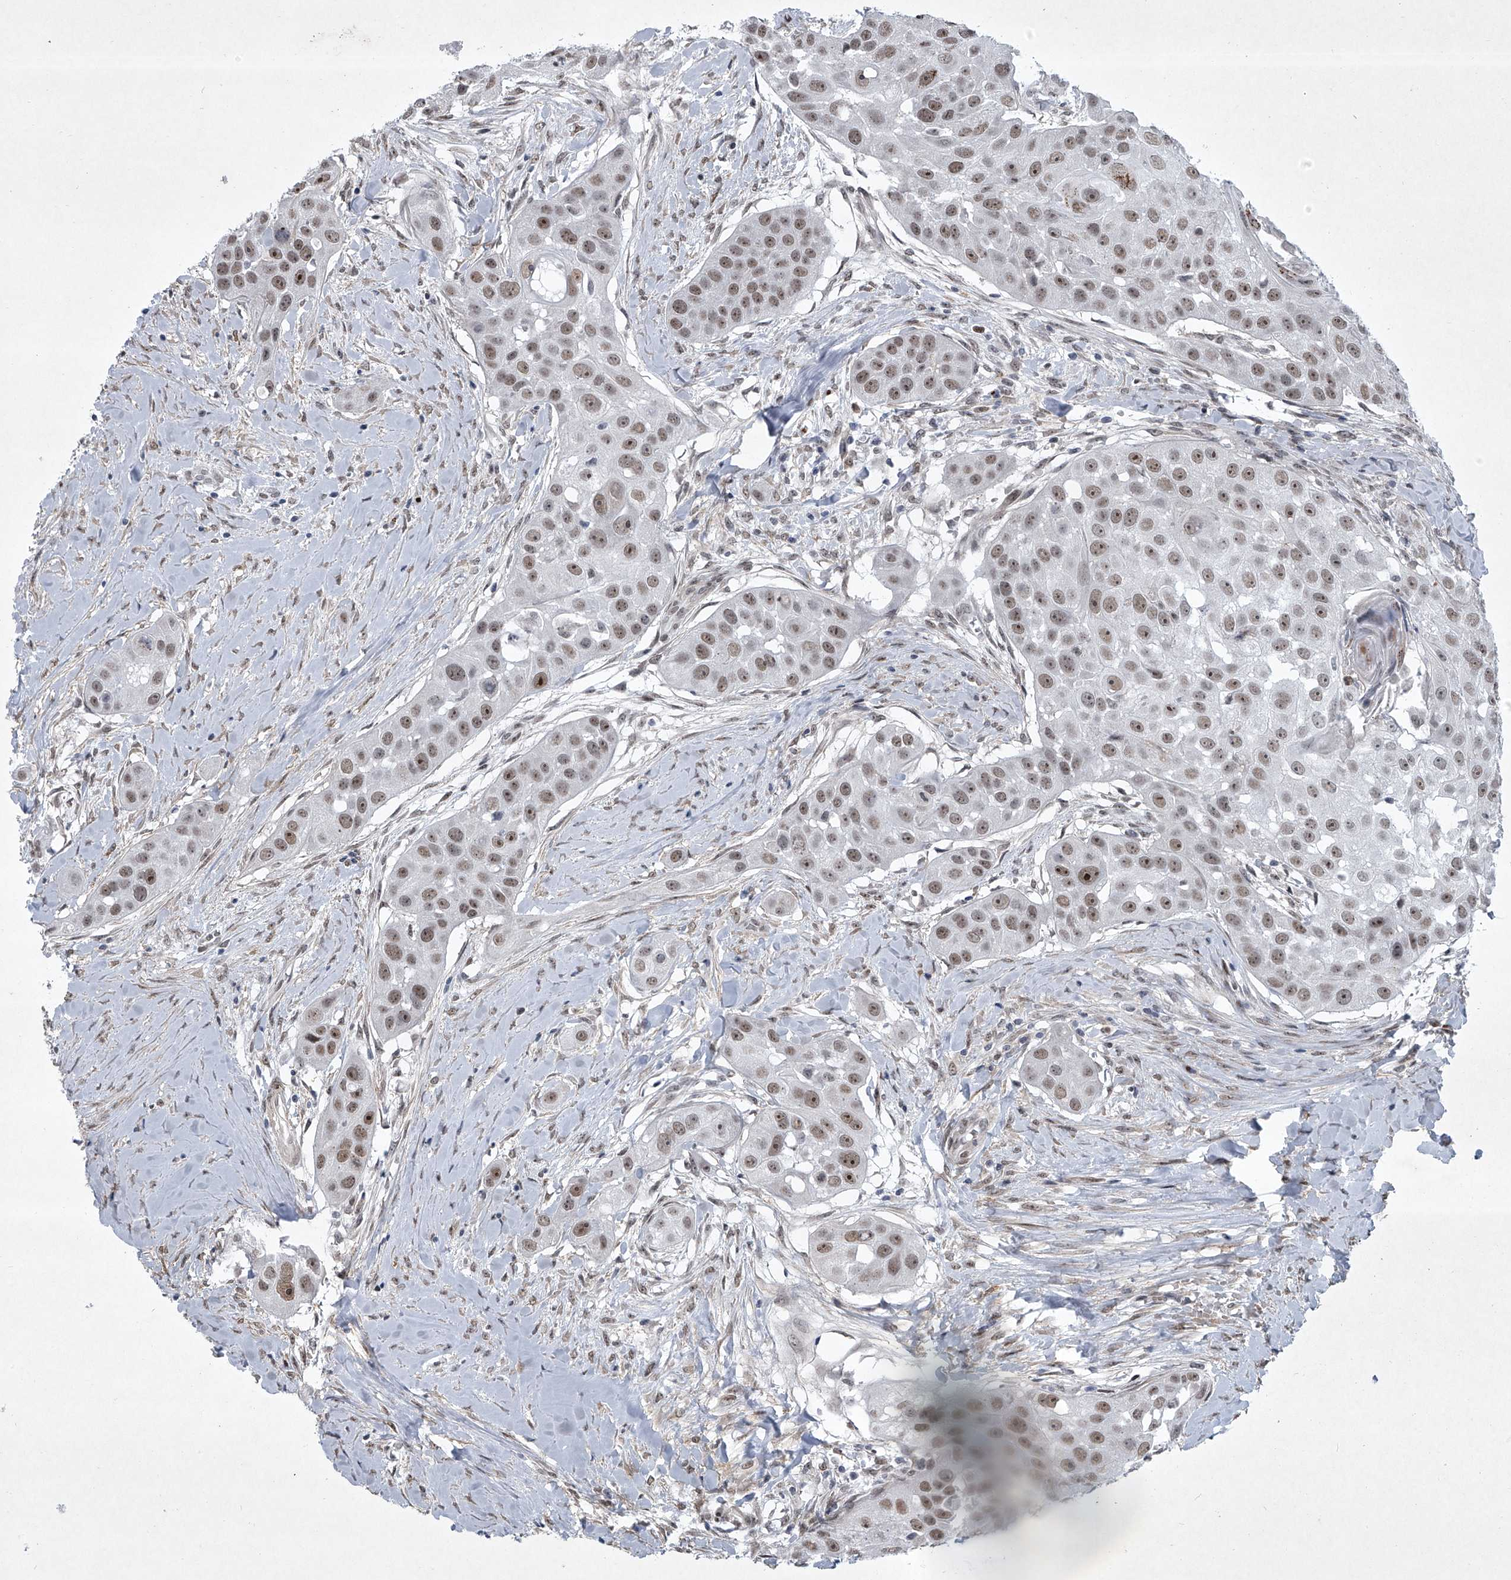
{"staining": {"intensity": "moderate", "quantity": ">75%", "location": "nuclear"}, "tissue": "head and neck cancer", "cell_type": "Tumor cells", "image_type": "cancer", "snomed": [{"axis": "morphology", "description": "Normal tissue, NOS"}, {"axis": "morphology", "description": "Squamous cell carcinoma, NOS"}, {"axis": "topography", "description": "Skeletal muscle"}, {"axis": "topography", "description": "Head-Neck"}], "caption": "Head and neck squamous cell carcinoma was stained to show a protein in brown. There is medium levels of moderate nuclear expression in about >75% of tumor cells. (DAB (3,3'-diaminobenzidine) IHC with brightfield microscopy, high magnification).", "gene": "MLLT1", "patient": {"sex": "male", "age": 51}}